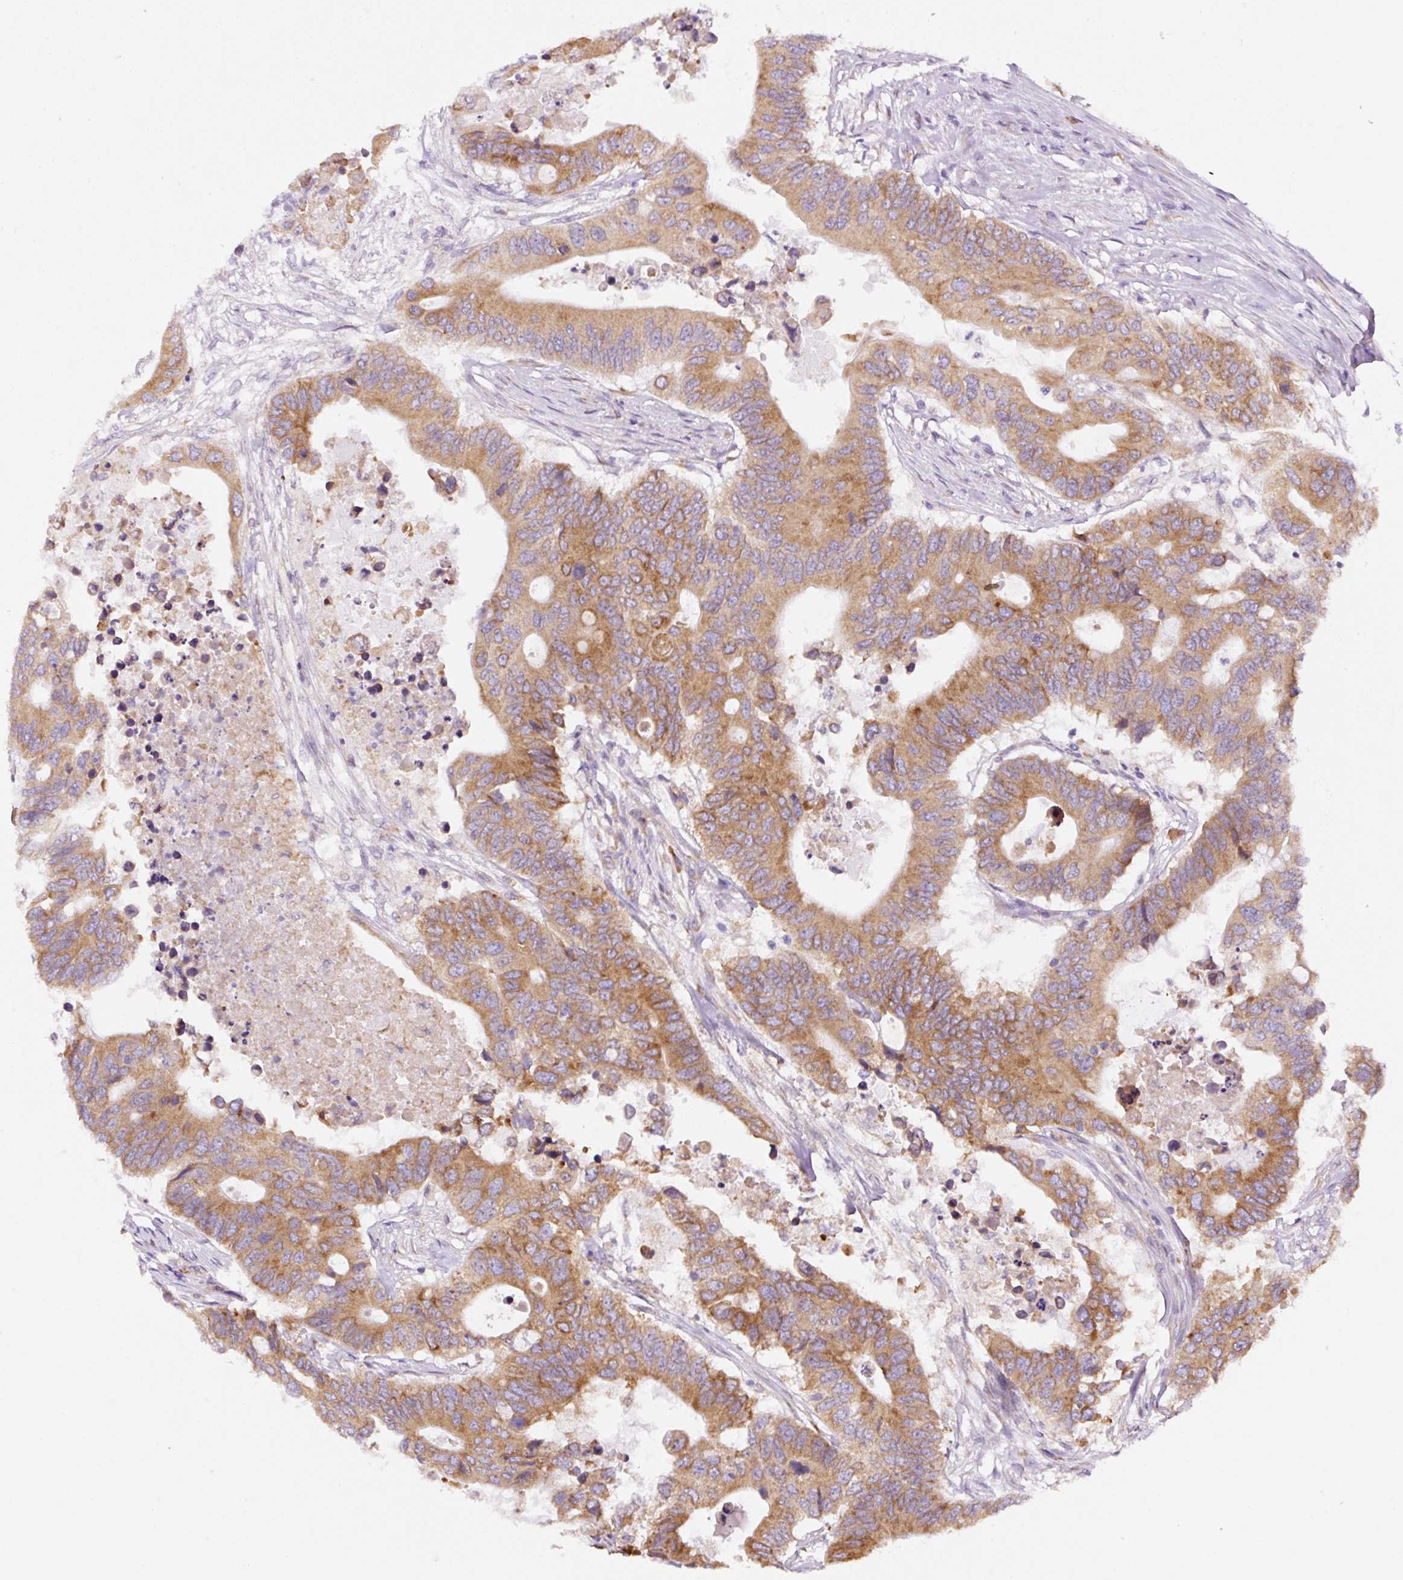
{"staining": {"intensity": "moderate", "quantity": ">75%", "location": "cytoplasmic/membranous"}, "tissue": "colorectal cancer", "cell_type": "Tumor cells", "image_type": "cancer", "snomed": [{"axis": "morphology", "description": "Adenocarcinoma, NOS"}, {"axis": "topography", "description": "Colon"}], "caption": "IHC staining of colorectal cancer, which demonstrates medium levels of moderate cytoplasmic/membranous expression in about >75% of tumor cells indicating moderate cytoplasmic/membranous protein positivity. The staining was performed using DAB (brown) for protein detection and nuclei were counterstained in hematoxylin (blue).", "gene": "DDOST", "patient": {"sex": "male", "age": 71}}